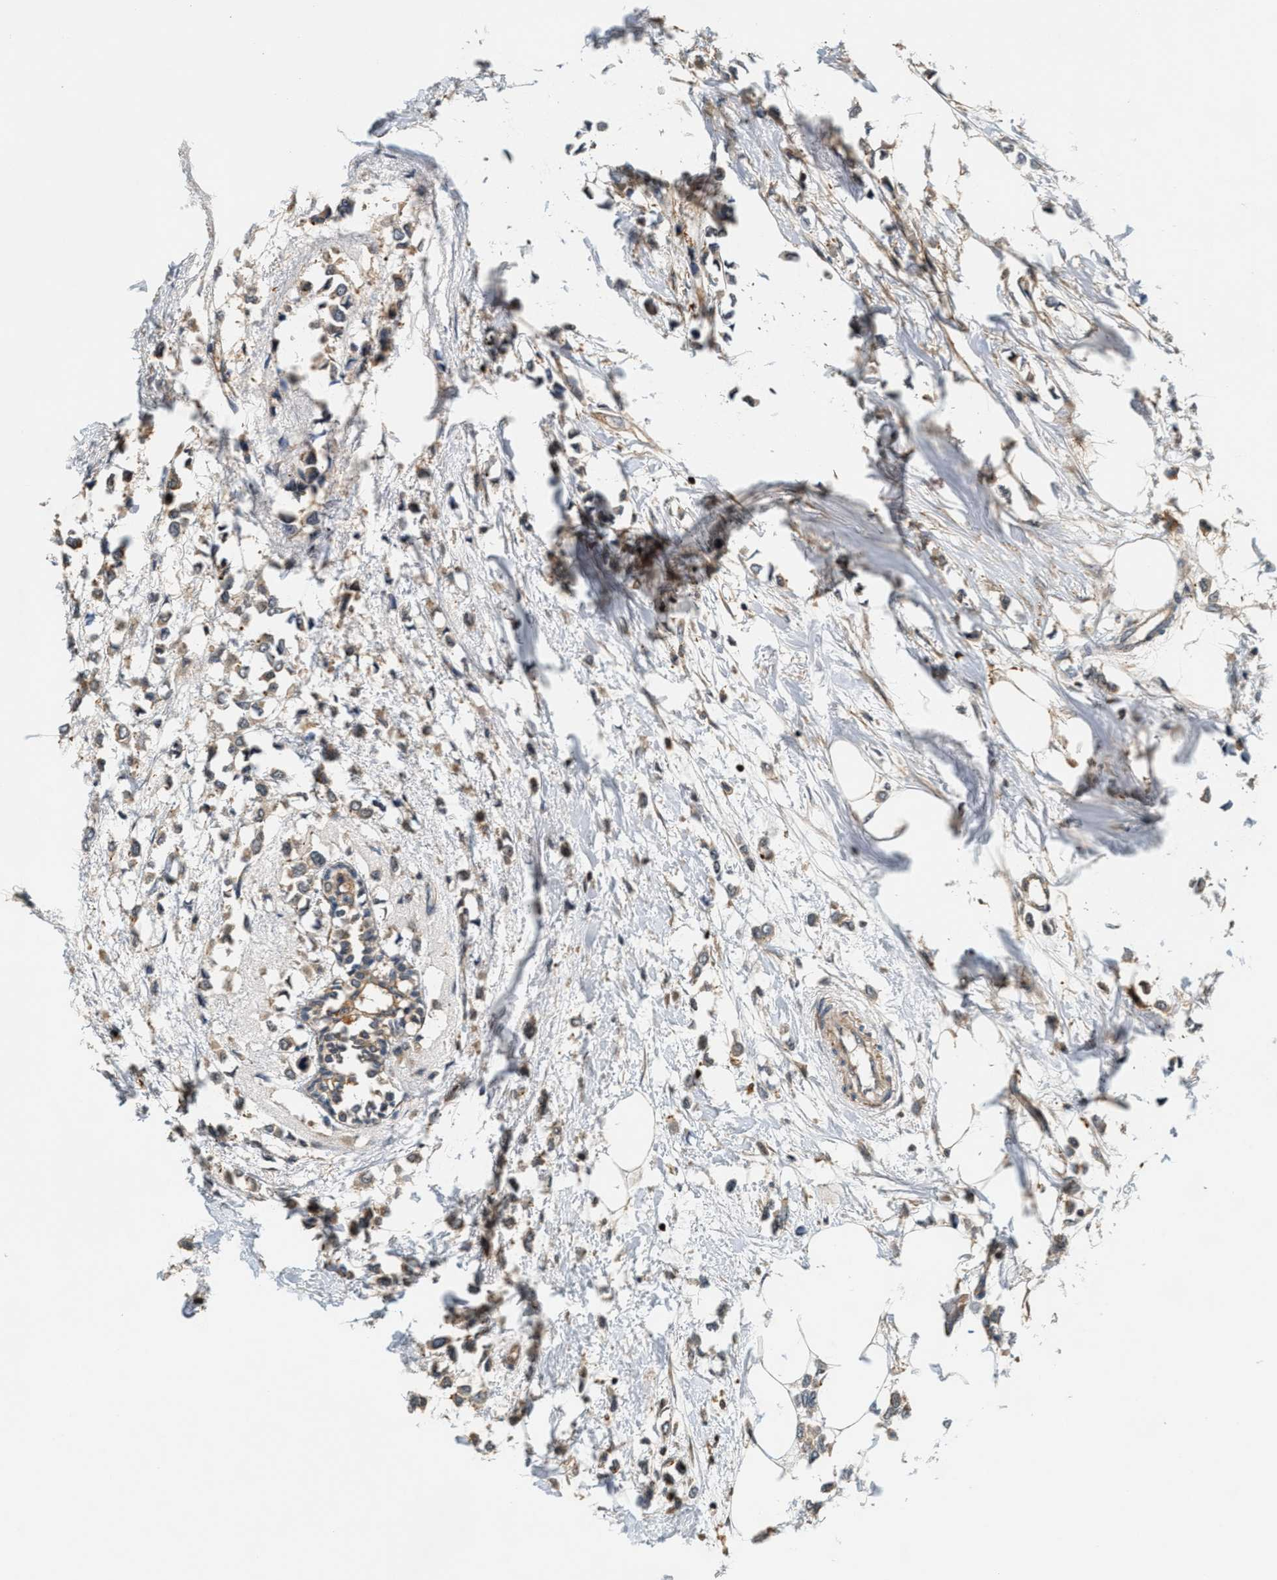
{"staining": {"intensity": "moderate", "quantity": ">75%", "location": "cytoplasmic/membranous"}, "tissue": "breast cancer", "cell_type": "Tumor cells", "image_type": "cancer", "snomed": [{"axis": "morphology", "description": "Lobular carcinoma"}, {"axis": "topography", "description": "Breast"}], "caption": "Human lobular carcinoma (breast) stained with a brown dye exhibits moderate cytoplasmic/membranous positive expression in approximately >75% of tumor cells.", "gene": "SAMD9", "patient": {"sex": "female", "age": 51}}